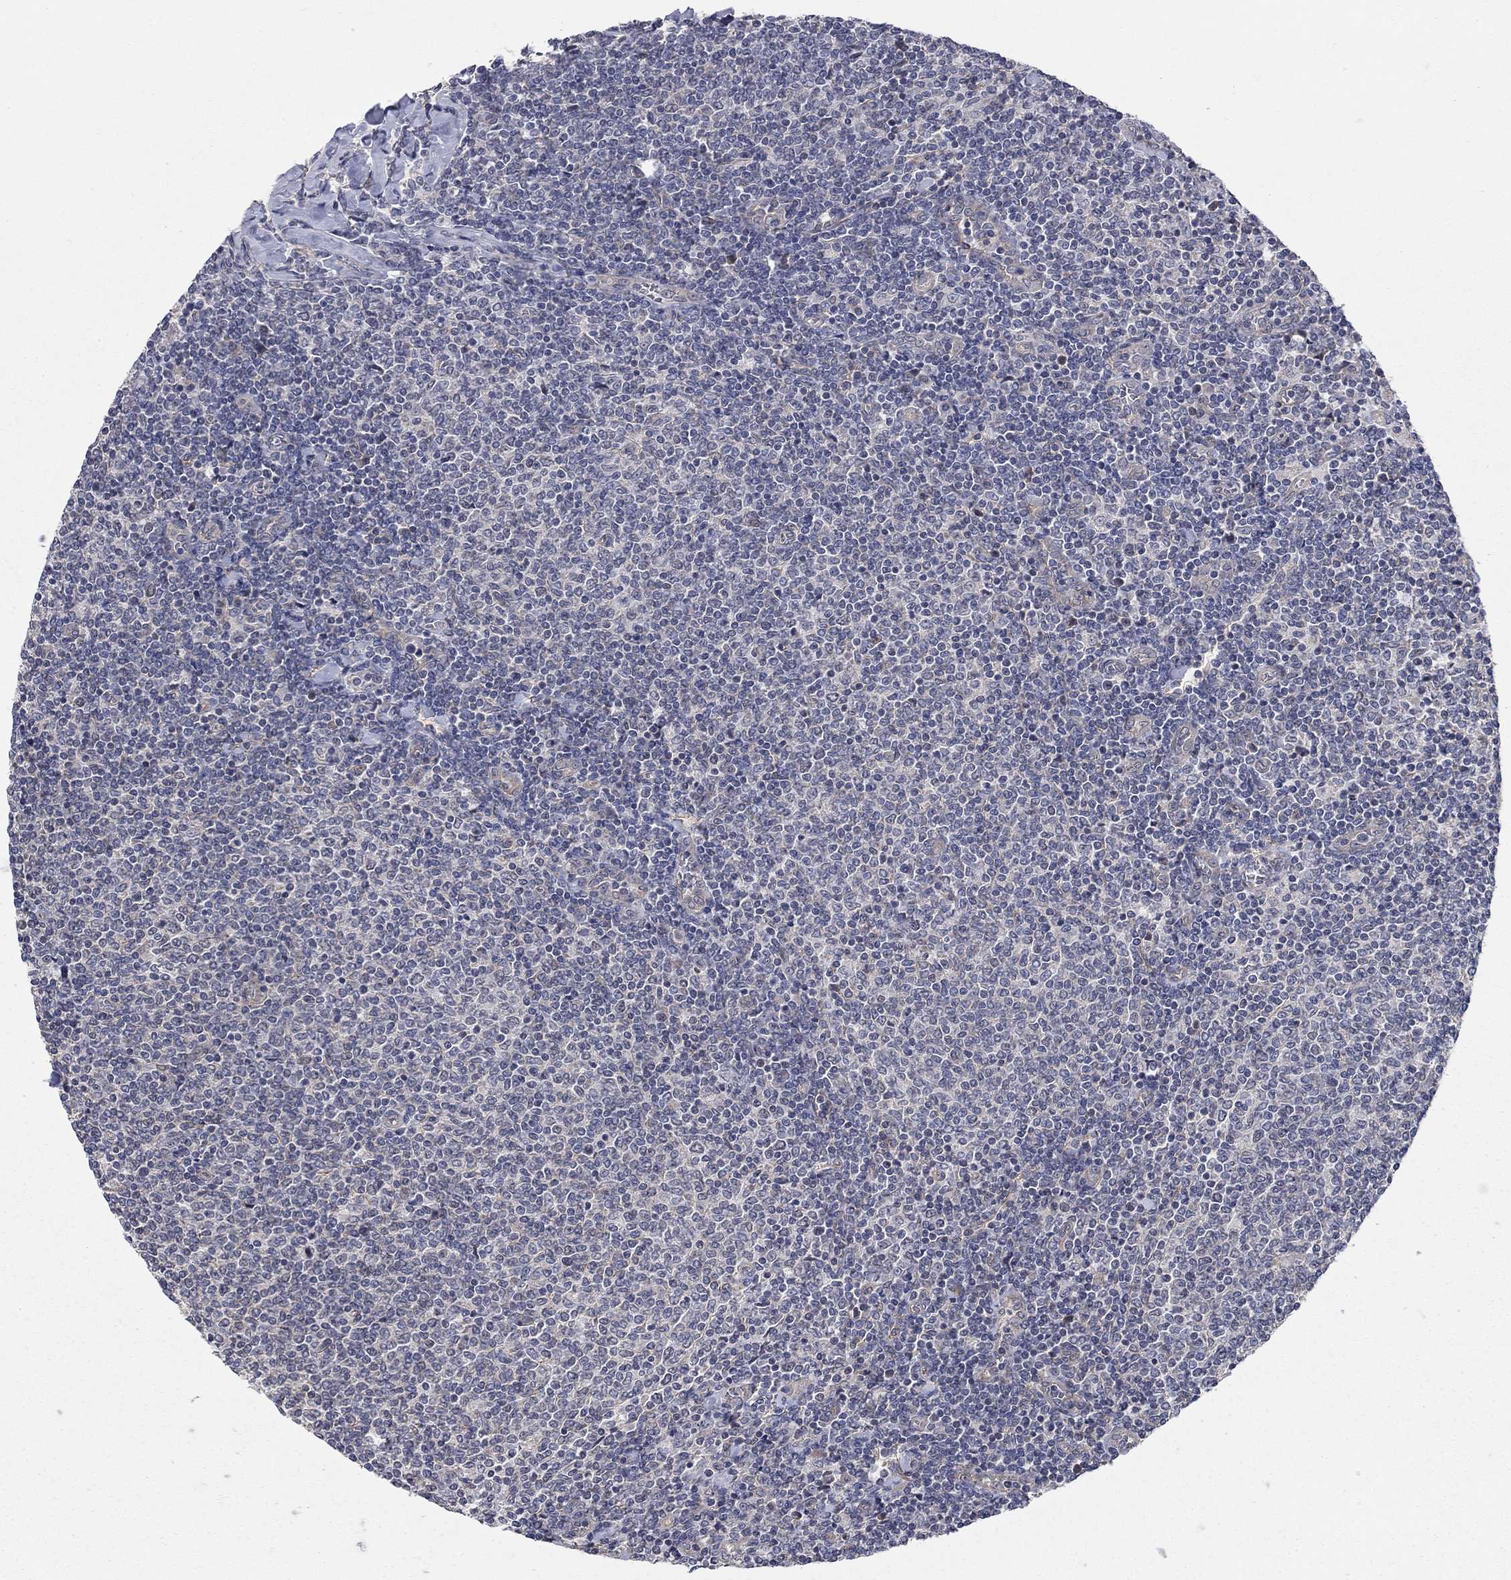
{"staining": {"intensity": "negative", "quantity": "none", "location": "none"}, "tissue": "lymphoma", "cell_type": "Tumor cells", "image_type": "cancer", "snomed": [{"axis": "morphology", "description": "Malignant lymphoma, non-Hodgkin's type, Low grade"}, {"axis": "topography", "description": "Lymph node"}], "caption": "This is an IHC micrograph of low-grade malignant lymphoma, non-Hodgkin's type. There is no expression in tumor cells.", "gene": "WASF3", "patient": {"sex": "male", "age": 52}}